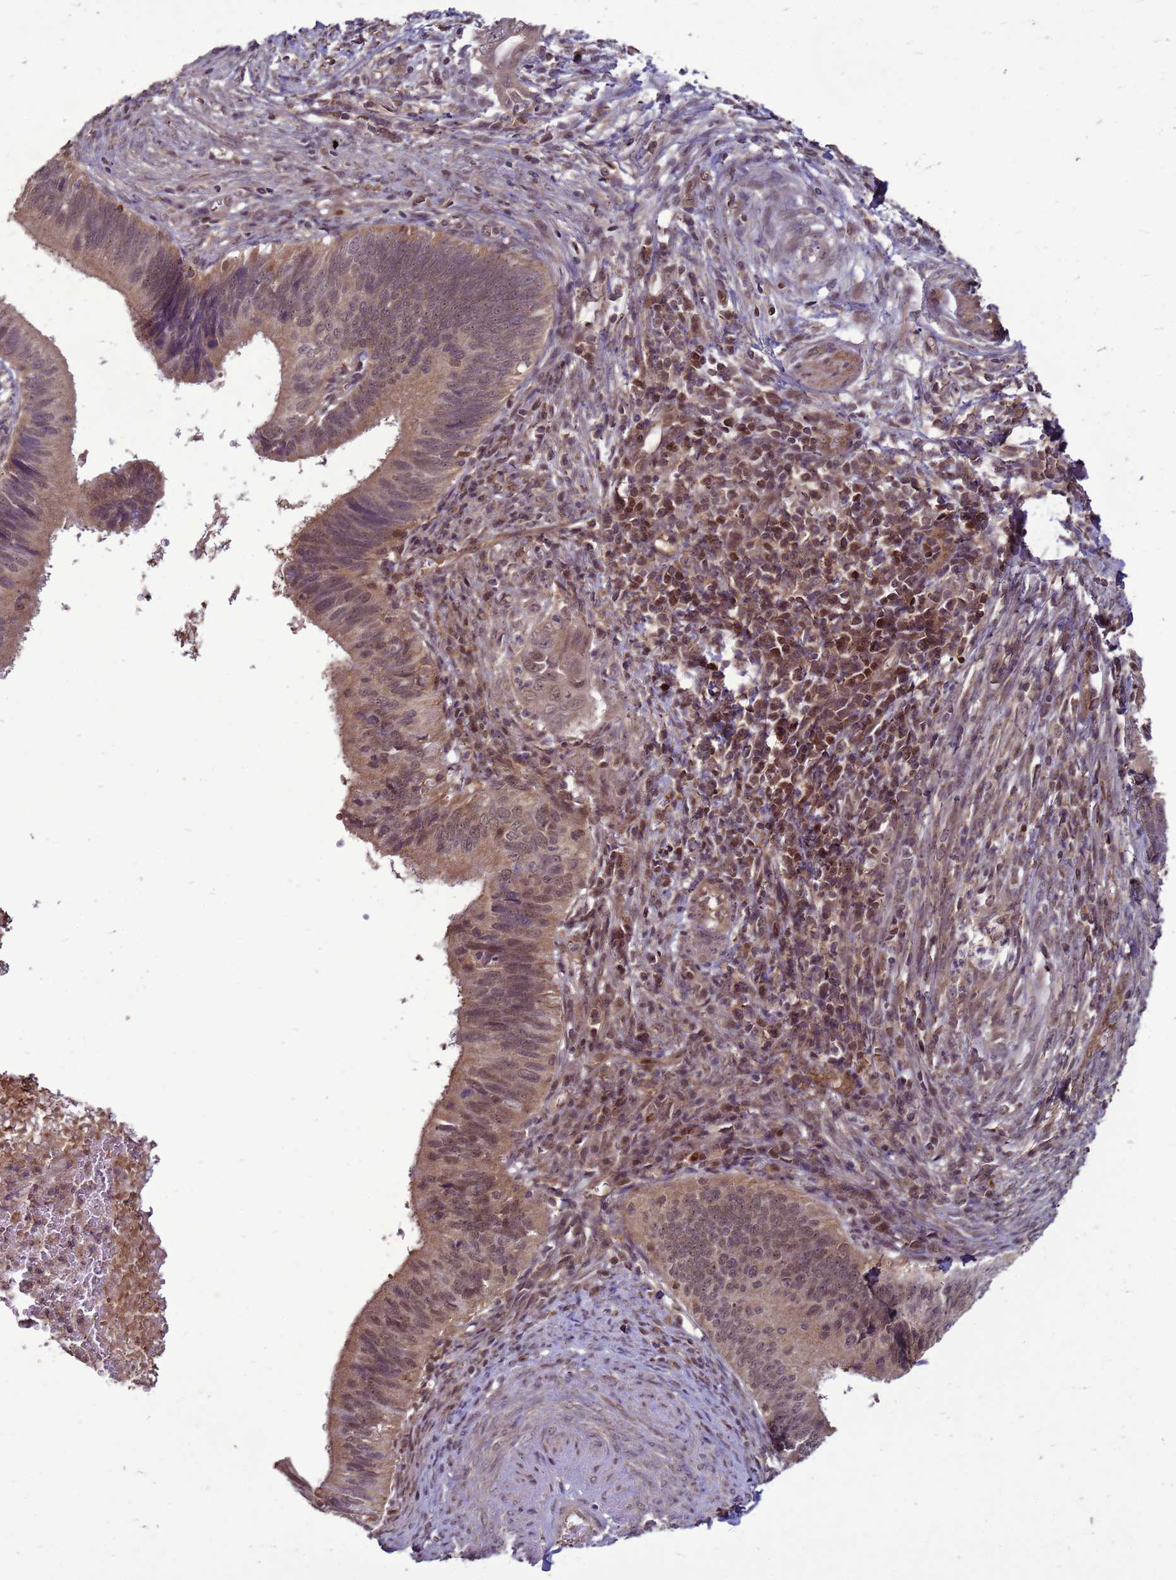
{"staining": {"intensity": "weak", "quantity": ">75%", "location": "cytoplasmic/membranous,nuclear"}, "tissue": "cervical cancer", "cell_type": "Tumor cells", "image_type": "cancer", "snomed": [{"axis": "morphology", "description": "Adenocarcinoma, NOS"}, {"axis": "topography", "description": "Cervix"}], "caption": "An image of cervical adenocarcinoma stained for a protein demonstrates weak cytoplasmic/membranous and nuclear brown staining in tumor cells.", "gene": "CRBN", "patient": {"sex": "female", "age": 42}}